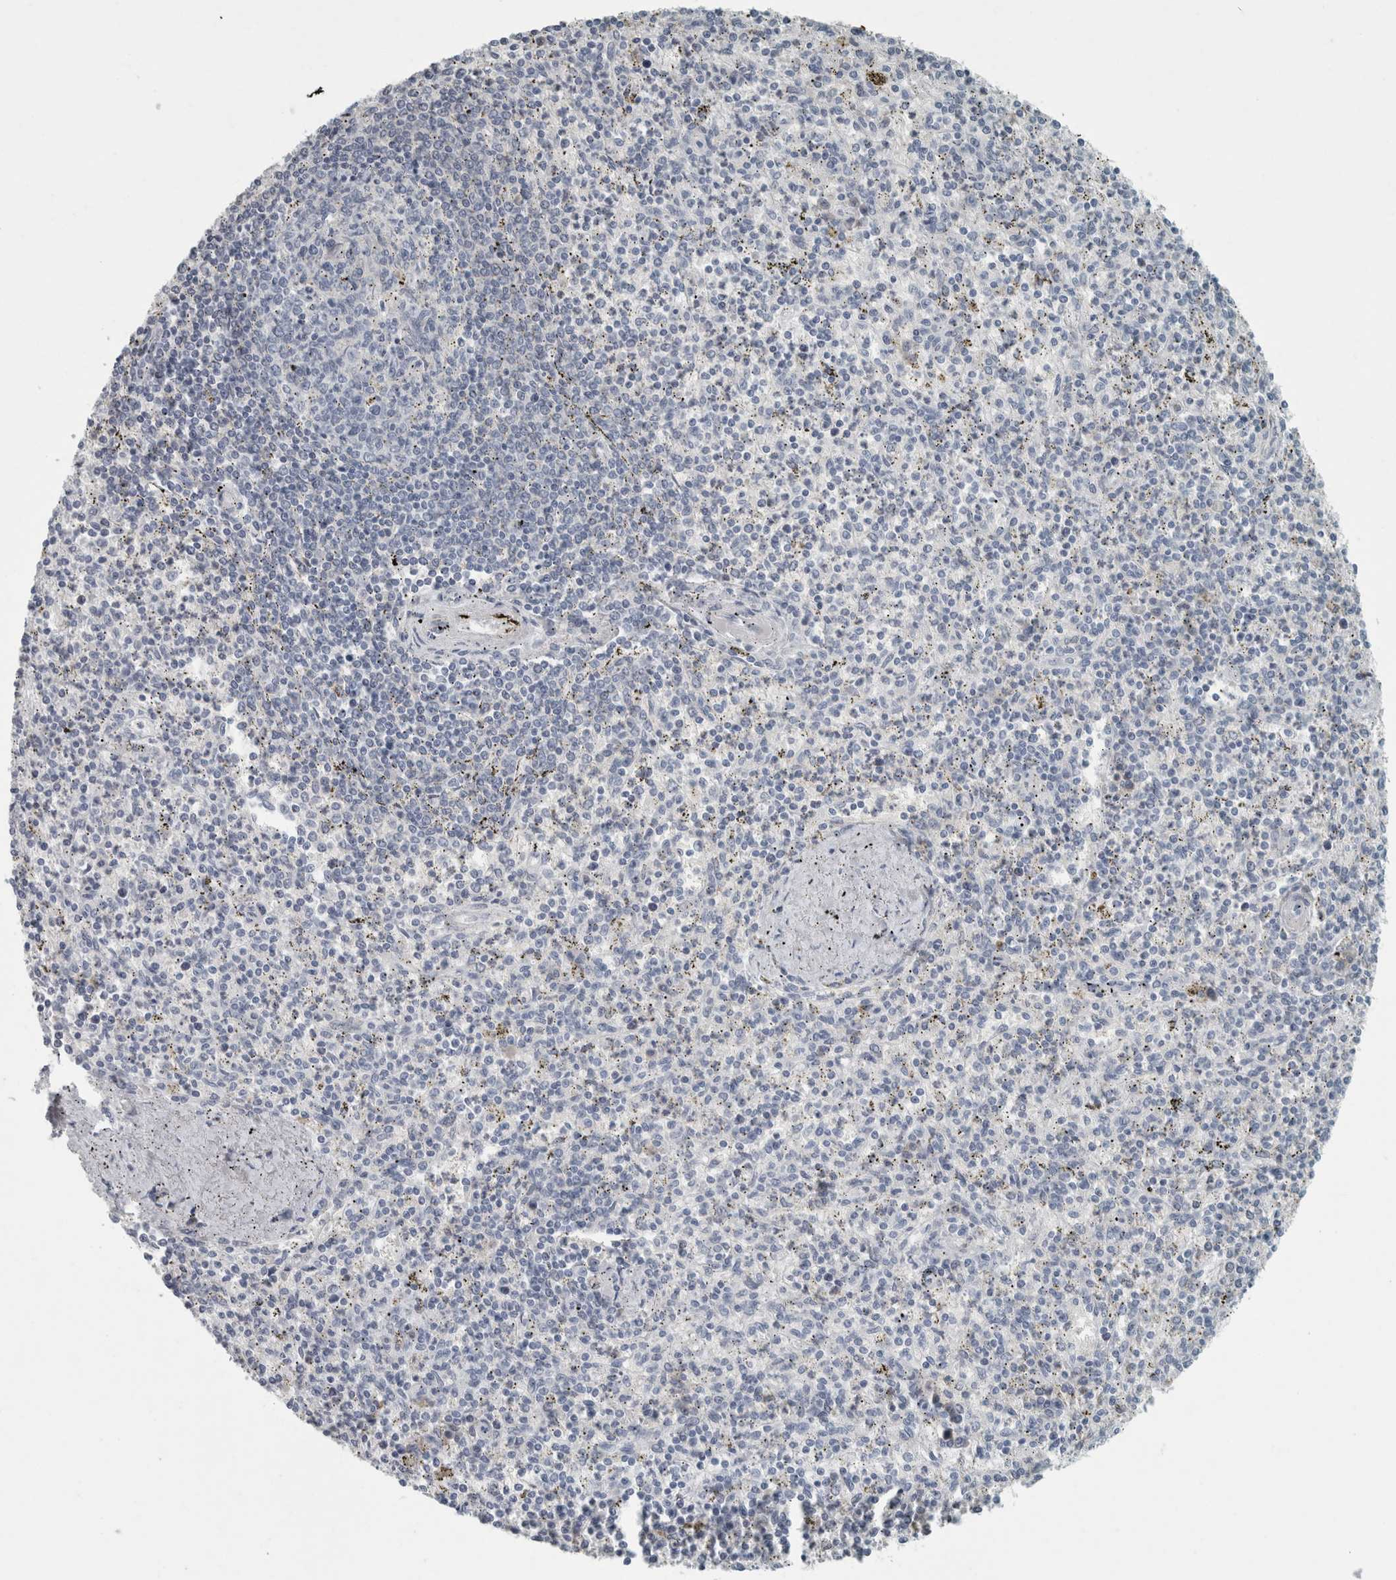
{"staining": {"intensity": "negative", "quantity": "none", "location": "none"}, "tissue": "spleen", "cell_type": "Cells in red pulp", "image_type": "normal", "snomed": [{"axis": "morphology", "description": "Normal tissue, NOS"}, {"axis": "topography", "description": "Spleen"}], "caption": "Immunohistochemistry image of unremarkable human spleen stained for a protein (brown), which exhibits no staining in cells in red pulp.", "gene": "CHL1", "patient": {"sex": "male", "age": 72}}